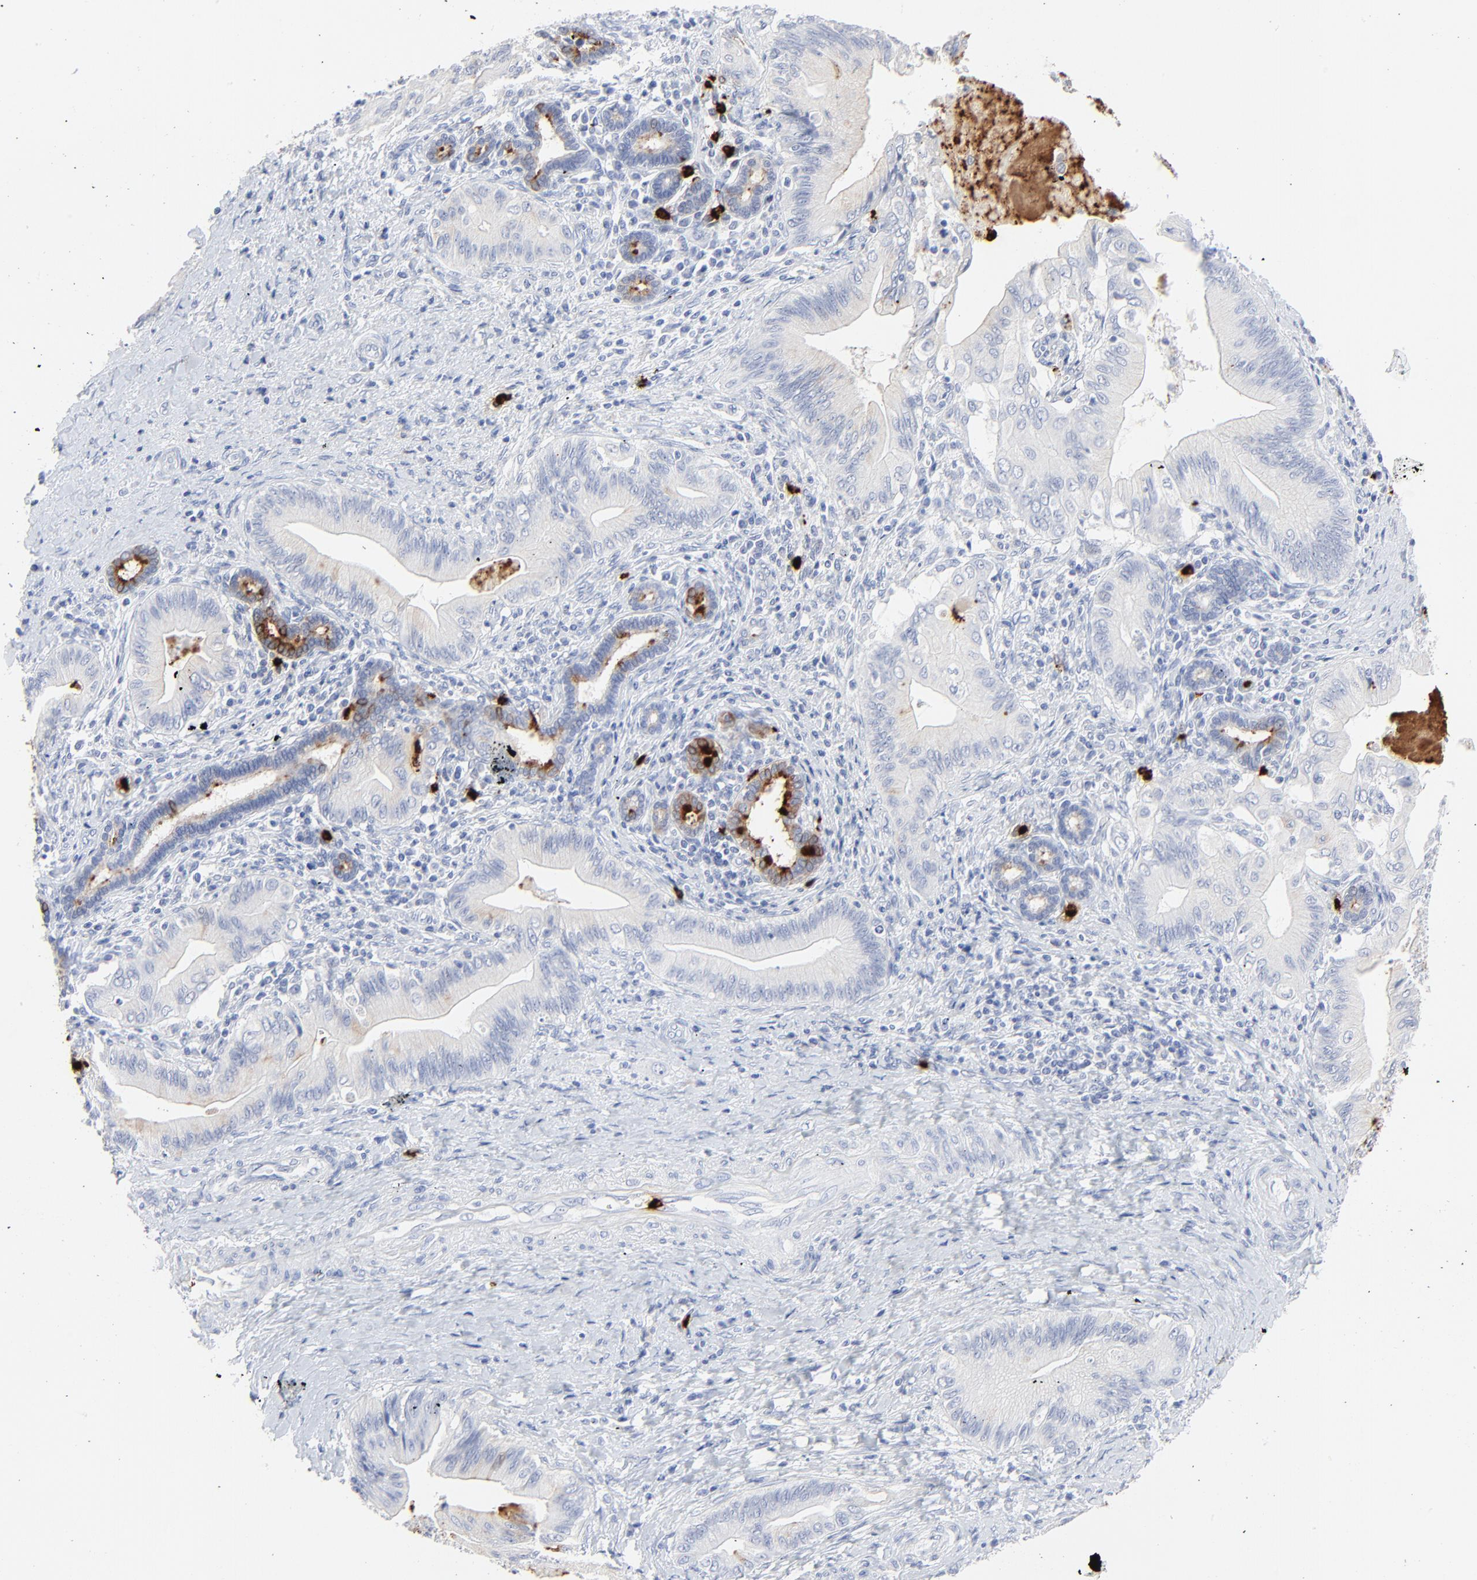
{"staining": {"intensity": "weak", "quantity": "<25%", "location": "cytoplasmic/membranous"}, "tissue": "liver cancer", "cell_type": "Tumor cells", "image_type": "cancer", "snomed": [{"axis": "morphology", "description": "Cholangiocarcinoma"}, {"axis": "topography", "description": "Liver"}], "caption": "Liver cancer was stained to show a protein in brown. There is no significant expression in tumor cells.", "gene": "LCN2", "patient": {"sex": "male", "age": 58}}